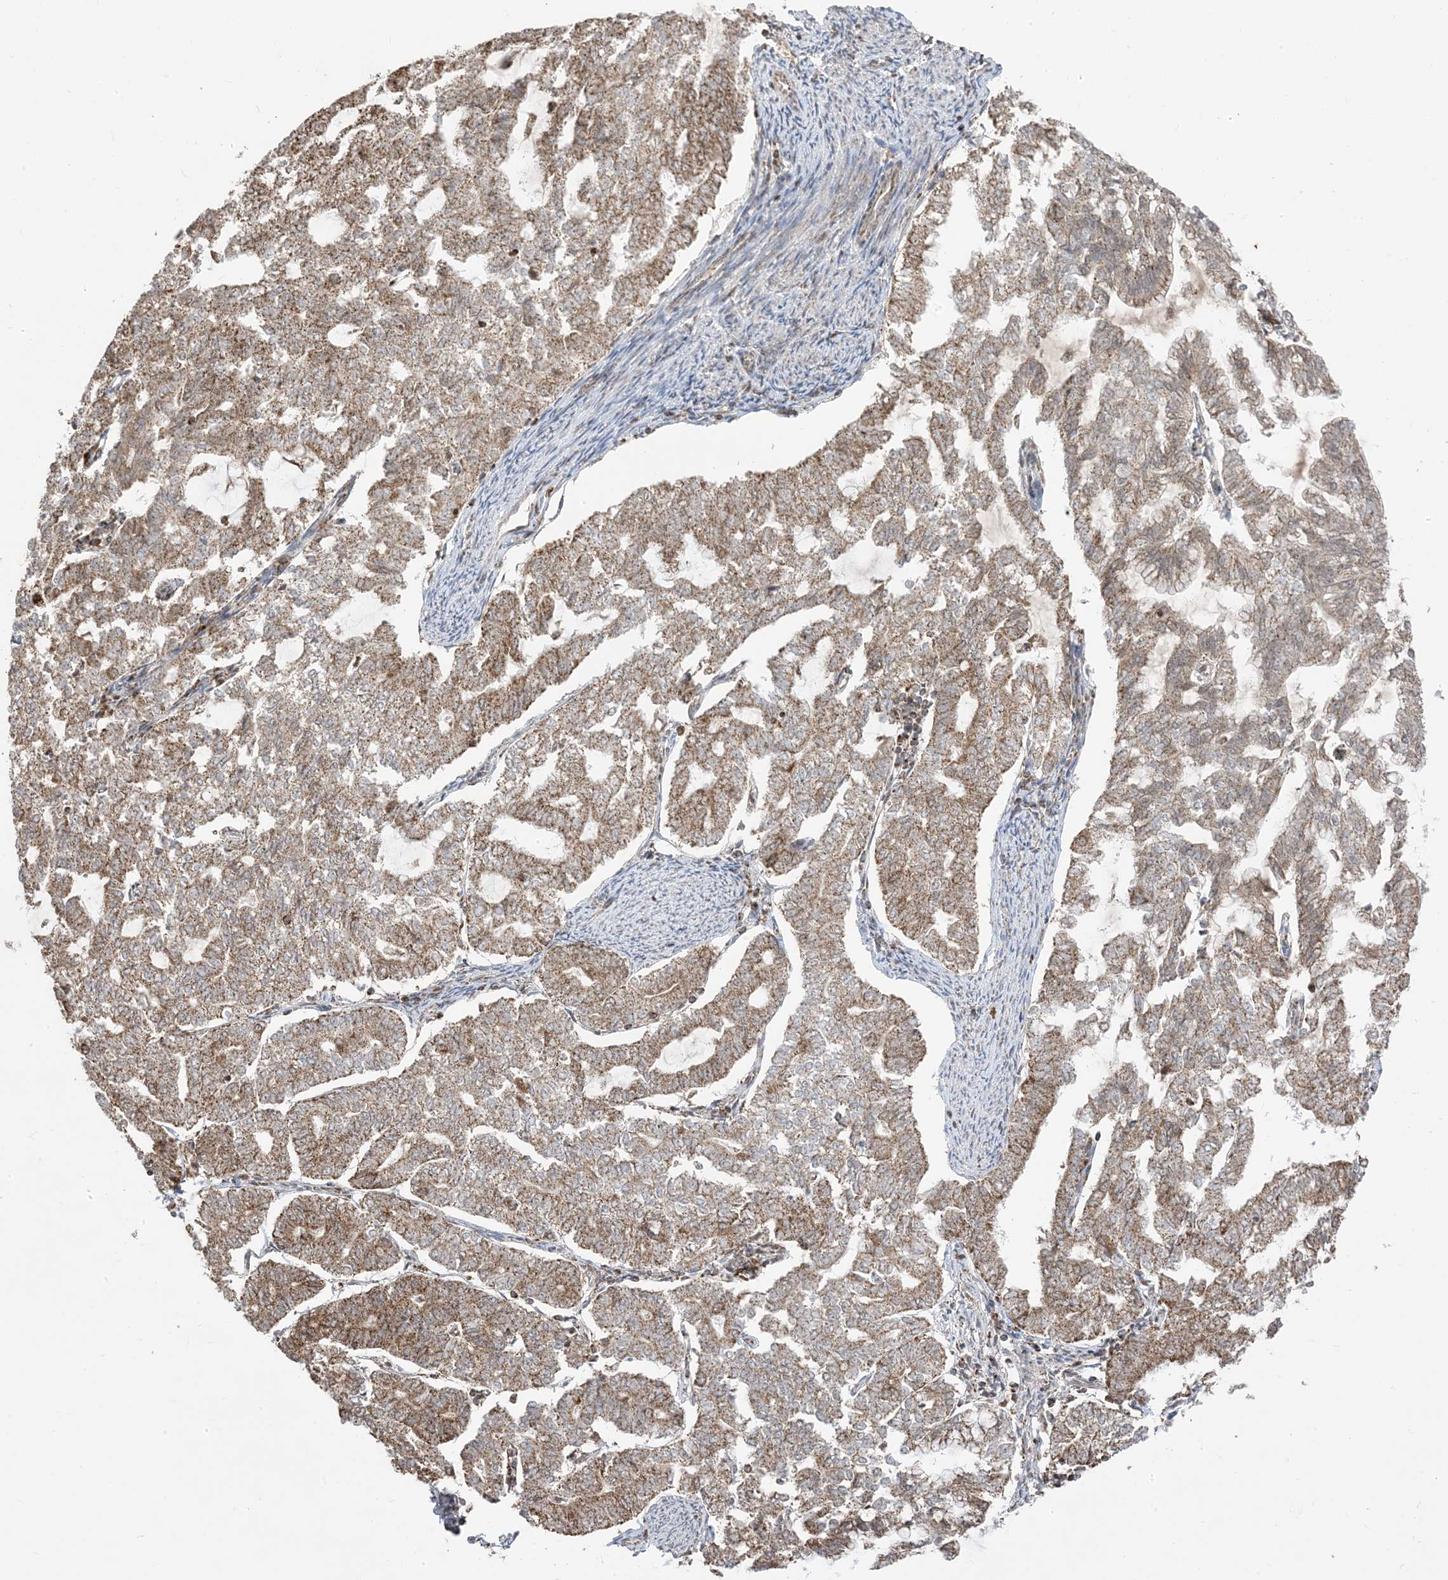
{"staining": {"intensity": "moderate", "quantity": ">75%", "location": "cytoplasmic/membranous,nuclear"}, "tissue": "endometrial cancer", "cell_type": "Tumor cells", "image_type": "cancer", "snomed": [{"axis": "morphology", "description": "Adenocarcinoma, NOS"}, {"axis": "topography", "description": "Endometrium"}], "caption": "Endometrial cancer stained with a protein marker reveals moderate staining in tumor cells.", "gene": "MAPKBP1", "patient": {"sex": "female", "age": 79}}